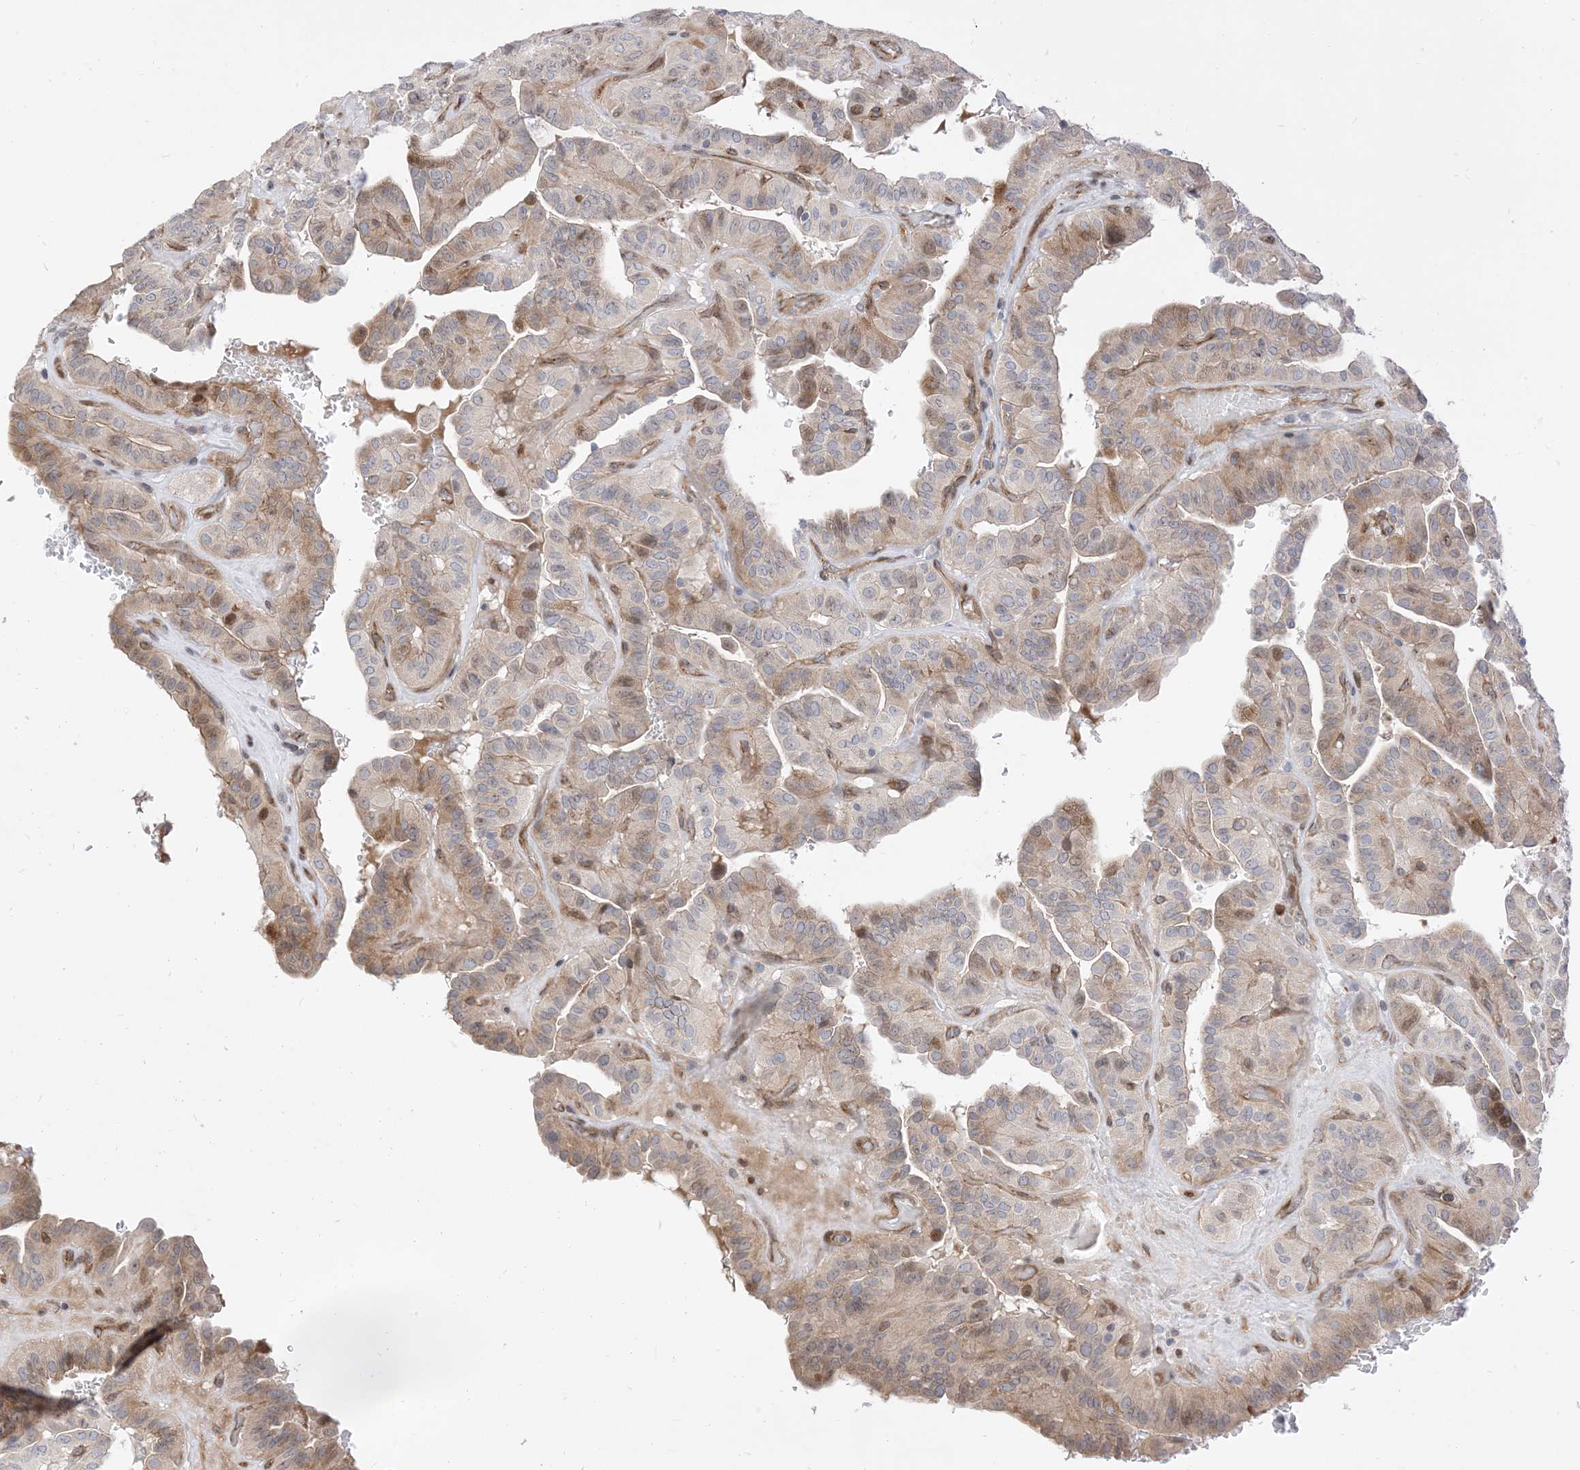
{"staining": {"intensity": "weak", "quantity": "25%-75%", "location": "cytoplasmic/membranous"}, "tissue": "thyroid cancer", "cell_type": "Tumor cells", "image_type": "cancer", "snomed": [{"axis": "morphology", "description": "Papillary adenocarcinoma, NOS"}, {"axis": "topography", "description": "Thyroid gland"}], "caption": "Immunohistochemical staining of thyroid cancer (papillary adenocarcinoma) demonstrates low levels of weak cytoplasmic/membranous protein positivity in about 25%-75% of tumor cells. Immunohistochemistry (ihc) stains the protein of interest in brown and the nuclei are stained blue.", "gene": "TYSND1", "patient": {"sex": "male", "age": 77}}